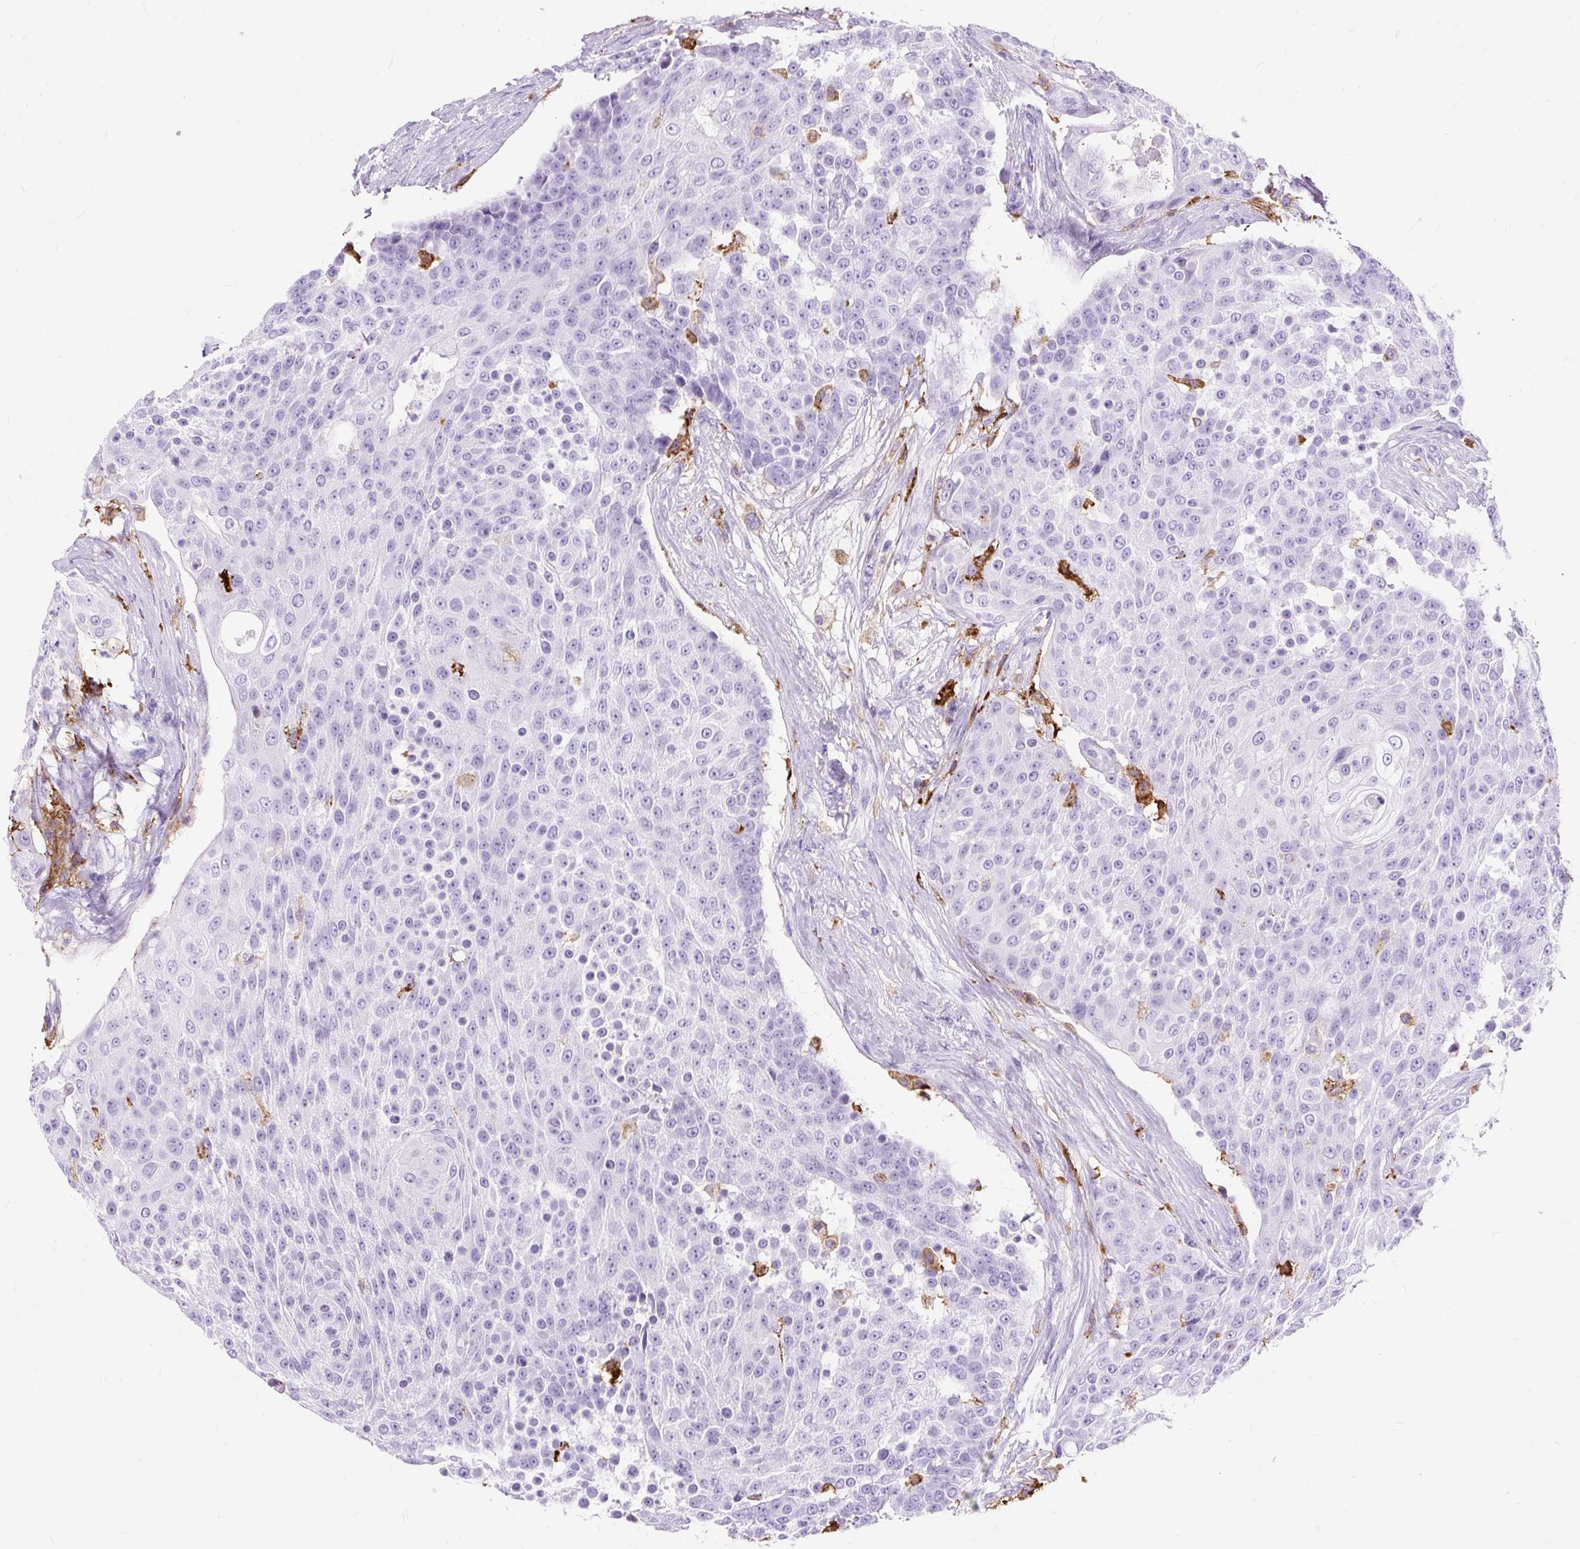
{"staining": {"intensity": "negative", "quantity": "none", "location": "none"}, "tissue": "urothelial cancer", "cell_type": "Tumor cells", "image_type": "cancer", "snomed": [{"axis": "morphology", "description": "Urothelial carcinoma, High grade"}, {"axis": "topography", "description": "Urinary bladder"}], "caption": "An image of urothelial cancer stained for a protein reveals no brown staining in tumor cells.", "gene": "HLA-DRA", "patient": {"sex": "female", "age": 63}}